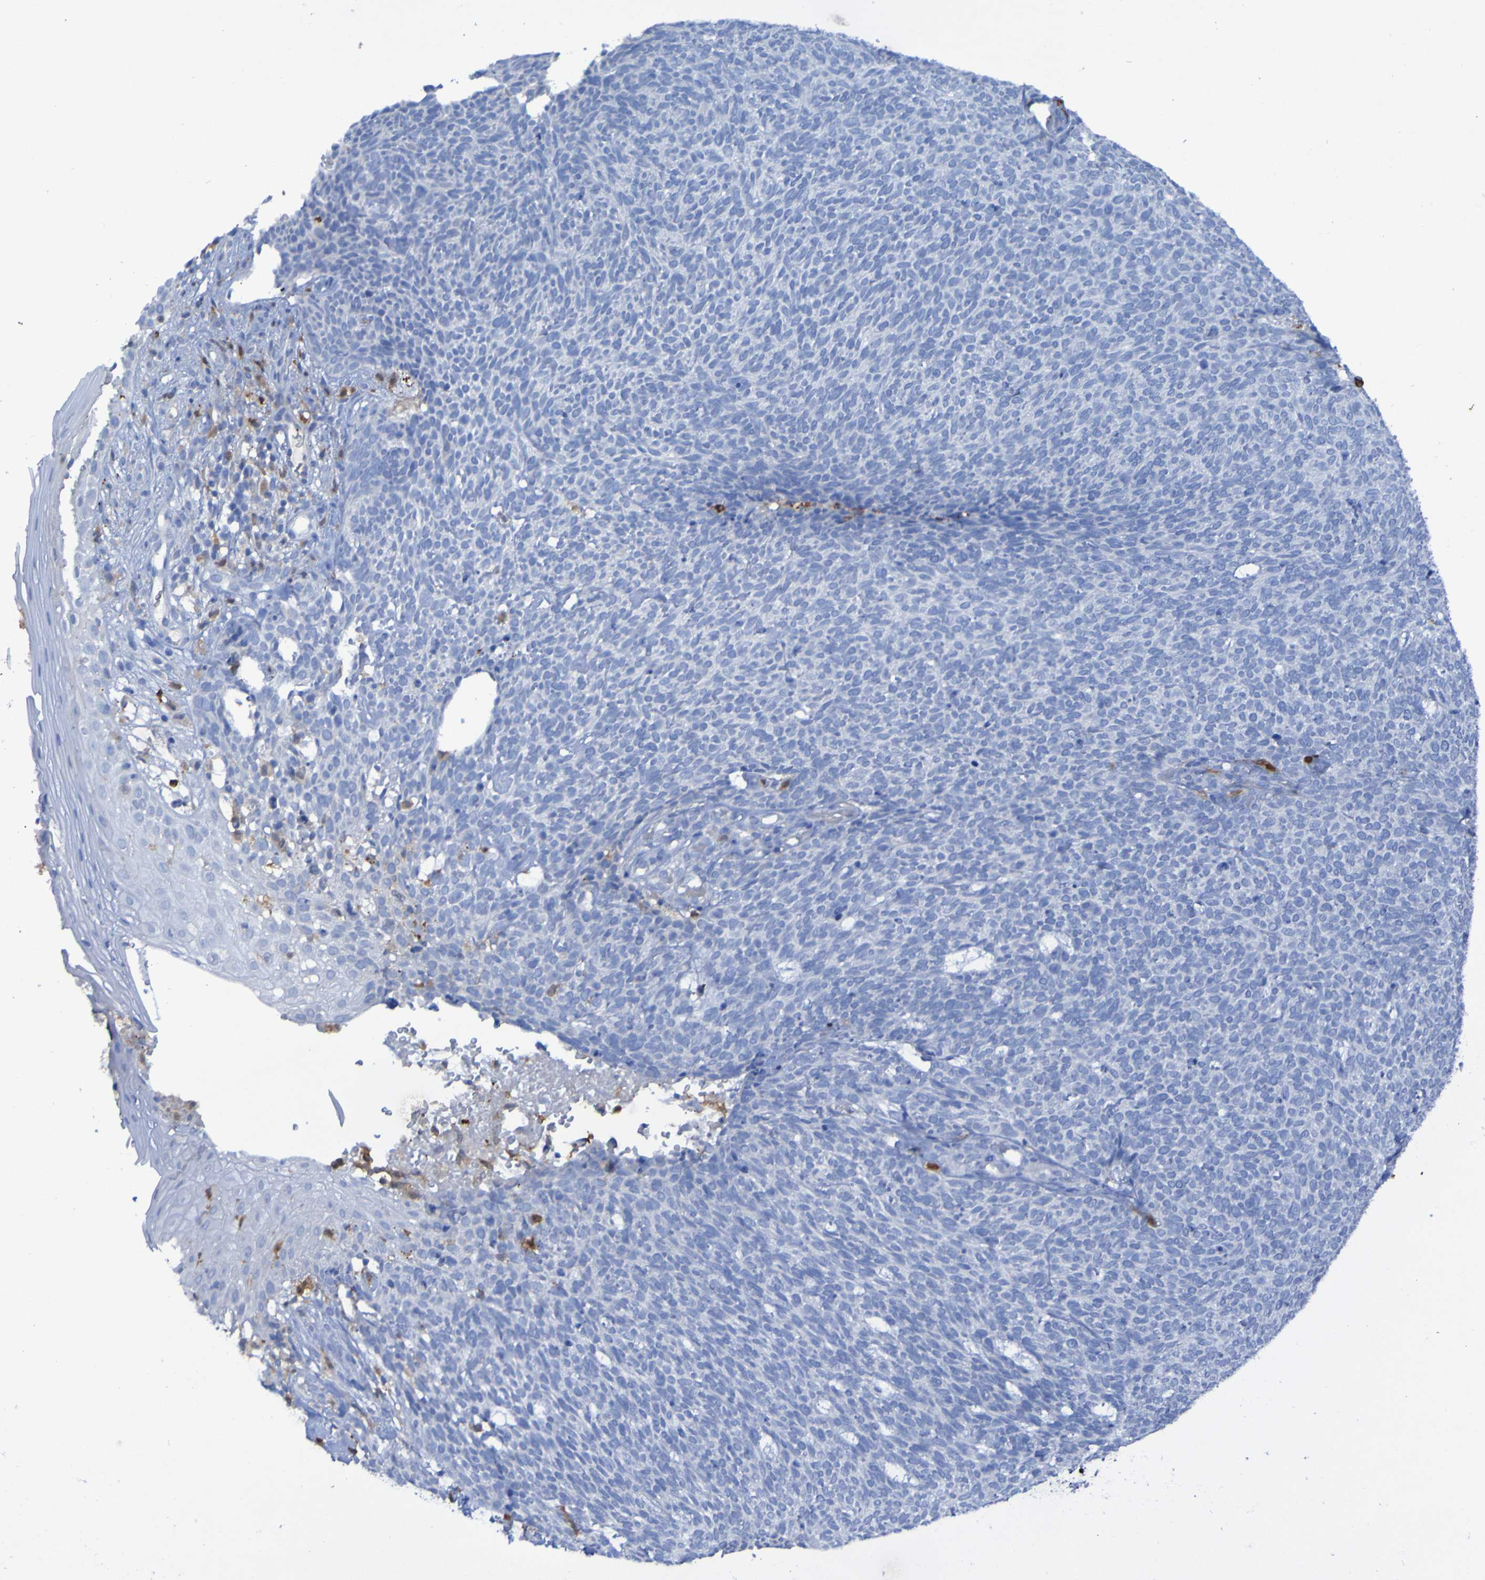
{"staining": {"intensity": "weak", "quantity": "<25%", "location": "cytoplasmic/membranous"}, "tissue": "skin cancer", "cell_type": "Tumor cells", "image_type": "cancer", "snomed": [{"axis": "morphology", "description": "Basal cell carcinoma"}, {"axis": "topography", "description": "Skin"}], "caption": "An image of skin cancer (basal cell carcinoma) stained for a protein reveals no brown staining in tumor cells. (DAB immunohistochemistry (IHC) visualized using brightfield microscopy, high magnification).", "gene": "MPPE1", "patient": {"sex": "female", "age": 84}}